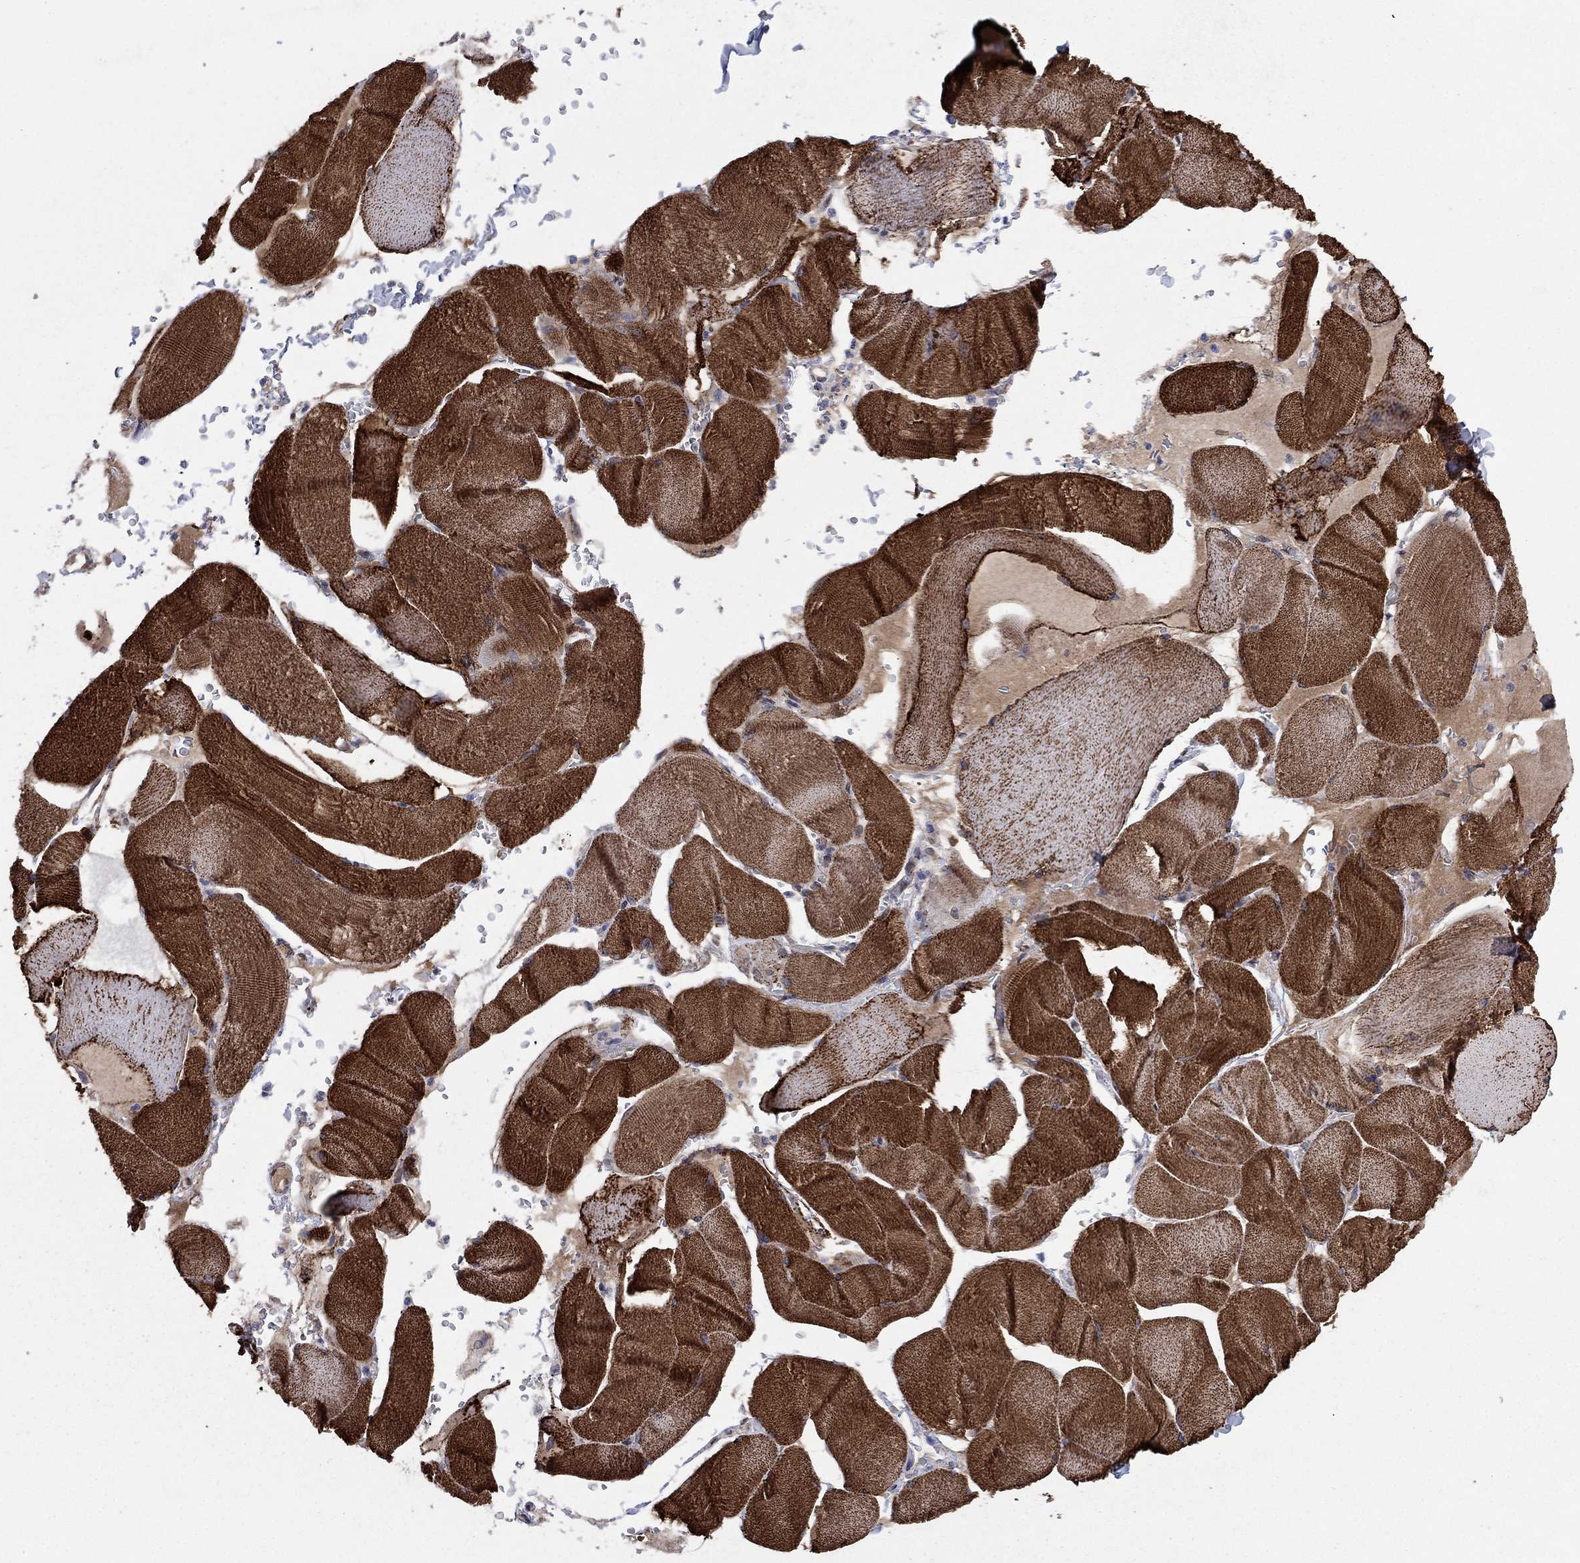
{"staining": {"intensity": "strong", "quantity": ">75%", "location": "cytoplasmic/membranous"}, "tissue": "skeletal muscle", "cell_type": "Myocytes", "image_type": "normal", "snomed": [{"axis": "morphology", "description": "Normal tissue, NOS"}, {"axis": "topography", "description": "Skeletal muscle"}], "caption": "Skeletal muscle stained with a protein marker displays strong staining in myocytes.", "gene": "EMC9", "patient": {"sex": "male", "age": 56}}